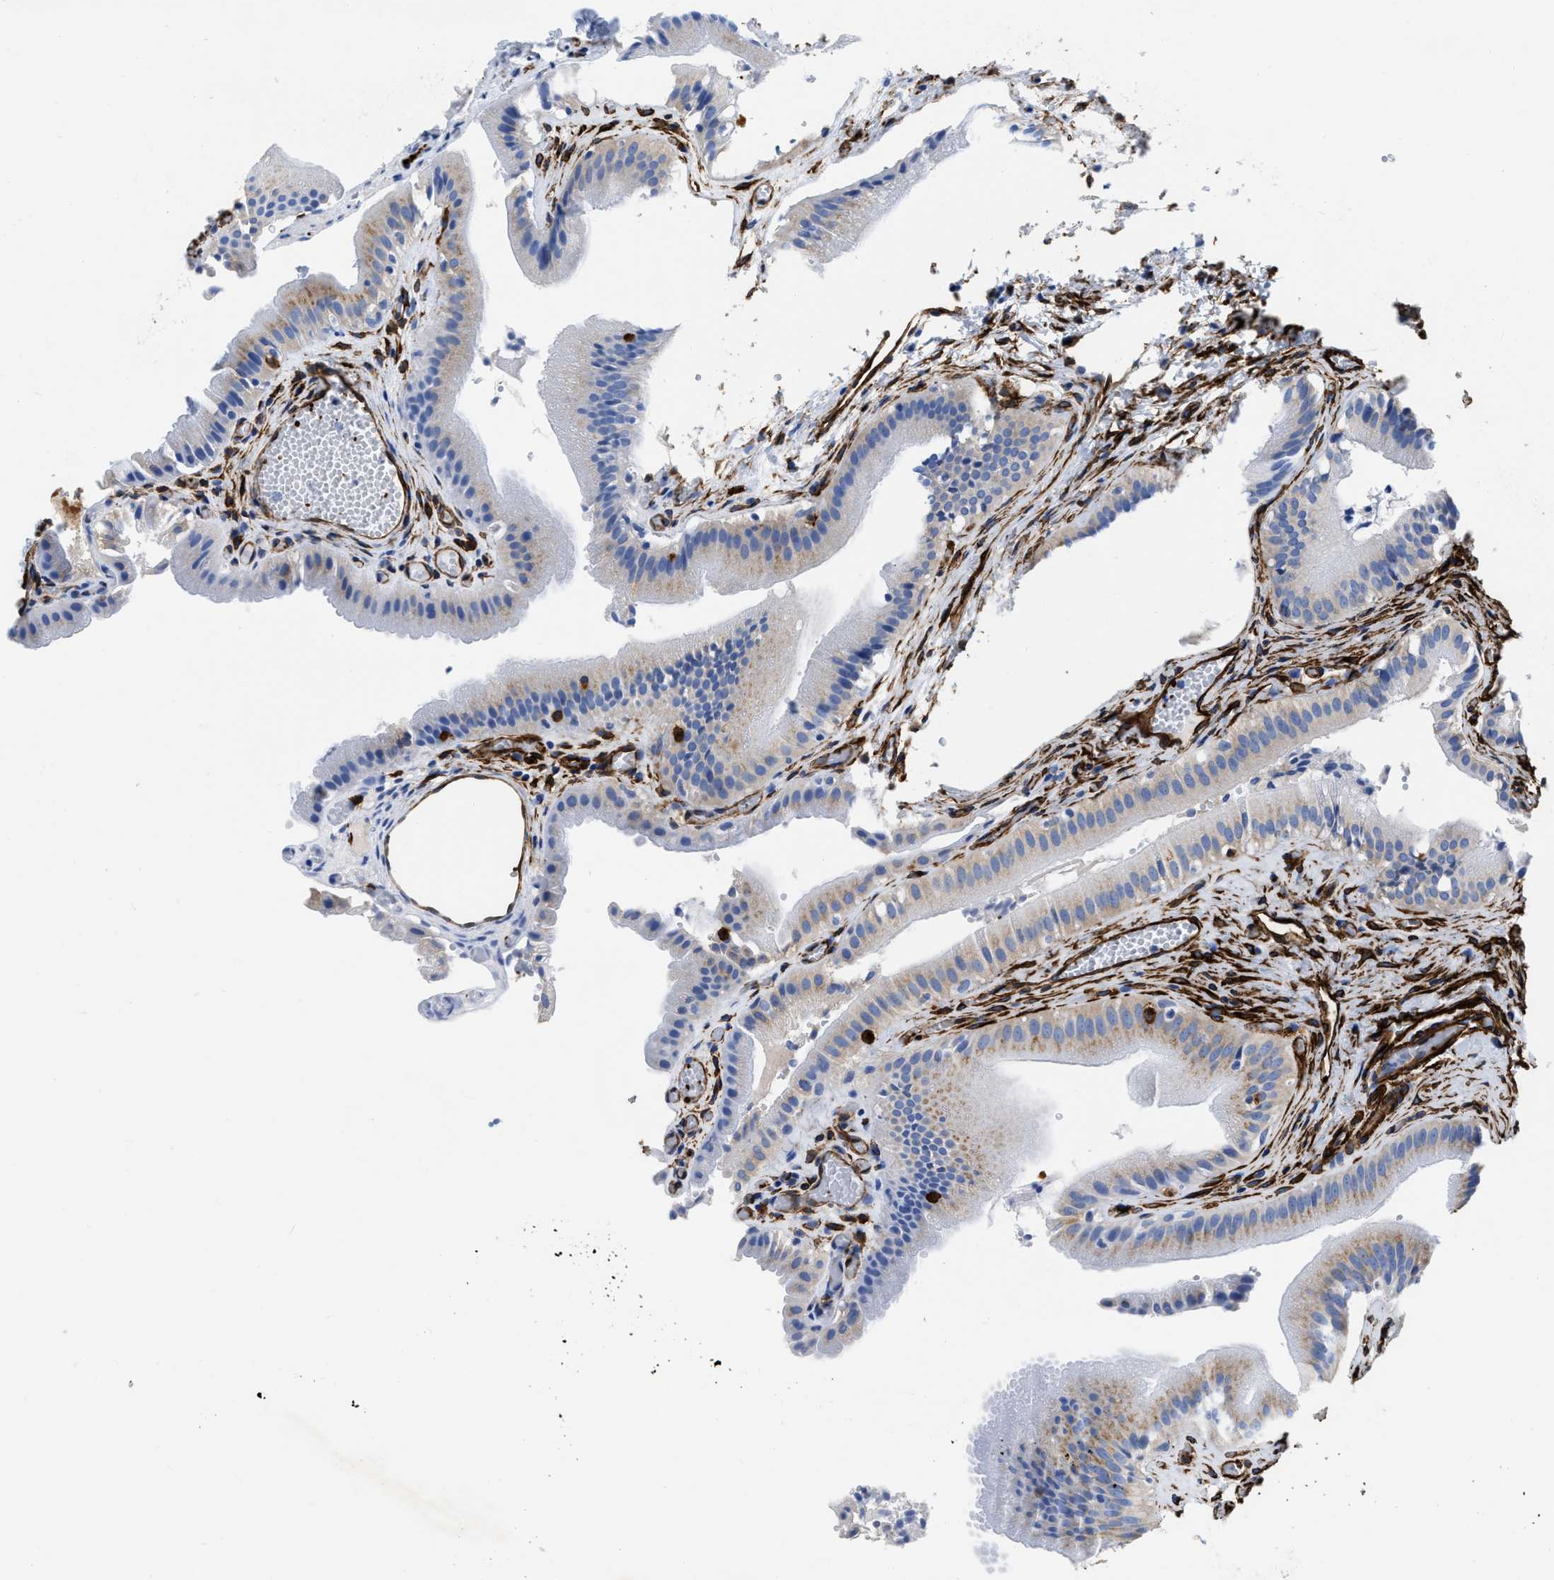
{"staining": {"intensity": "weak", "quantity": "25%-75%", "location": "cytoplasmic/membranous"}, "tissue": "gallbladder", "cell_type": "Glandular cells", "image_type": "normal", "snomed": [{"axis": "morphology", "description": "Normal tissue, NOS"}, {"axis": "topography", "description": "Gallbladder"}], "caption": "Weak cytoplasmic/membranous expression is seen in about 25%-75% of glandular cells in unremarkable gallbladder.", "gene": "TVP23B", "patient": {"sex": "male", "age": 49}}